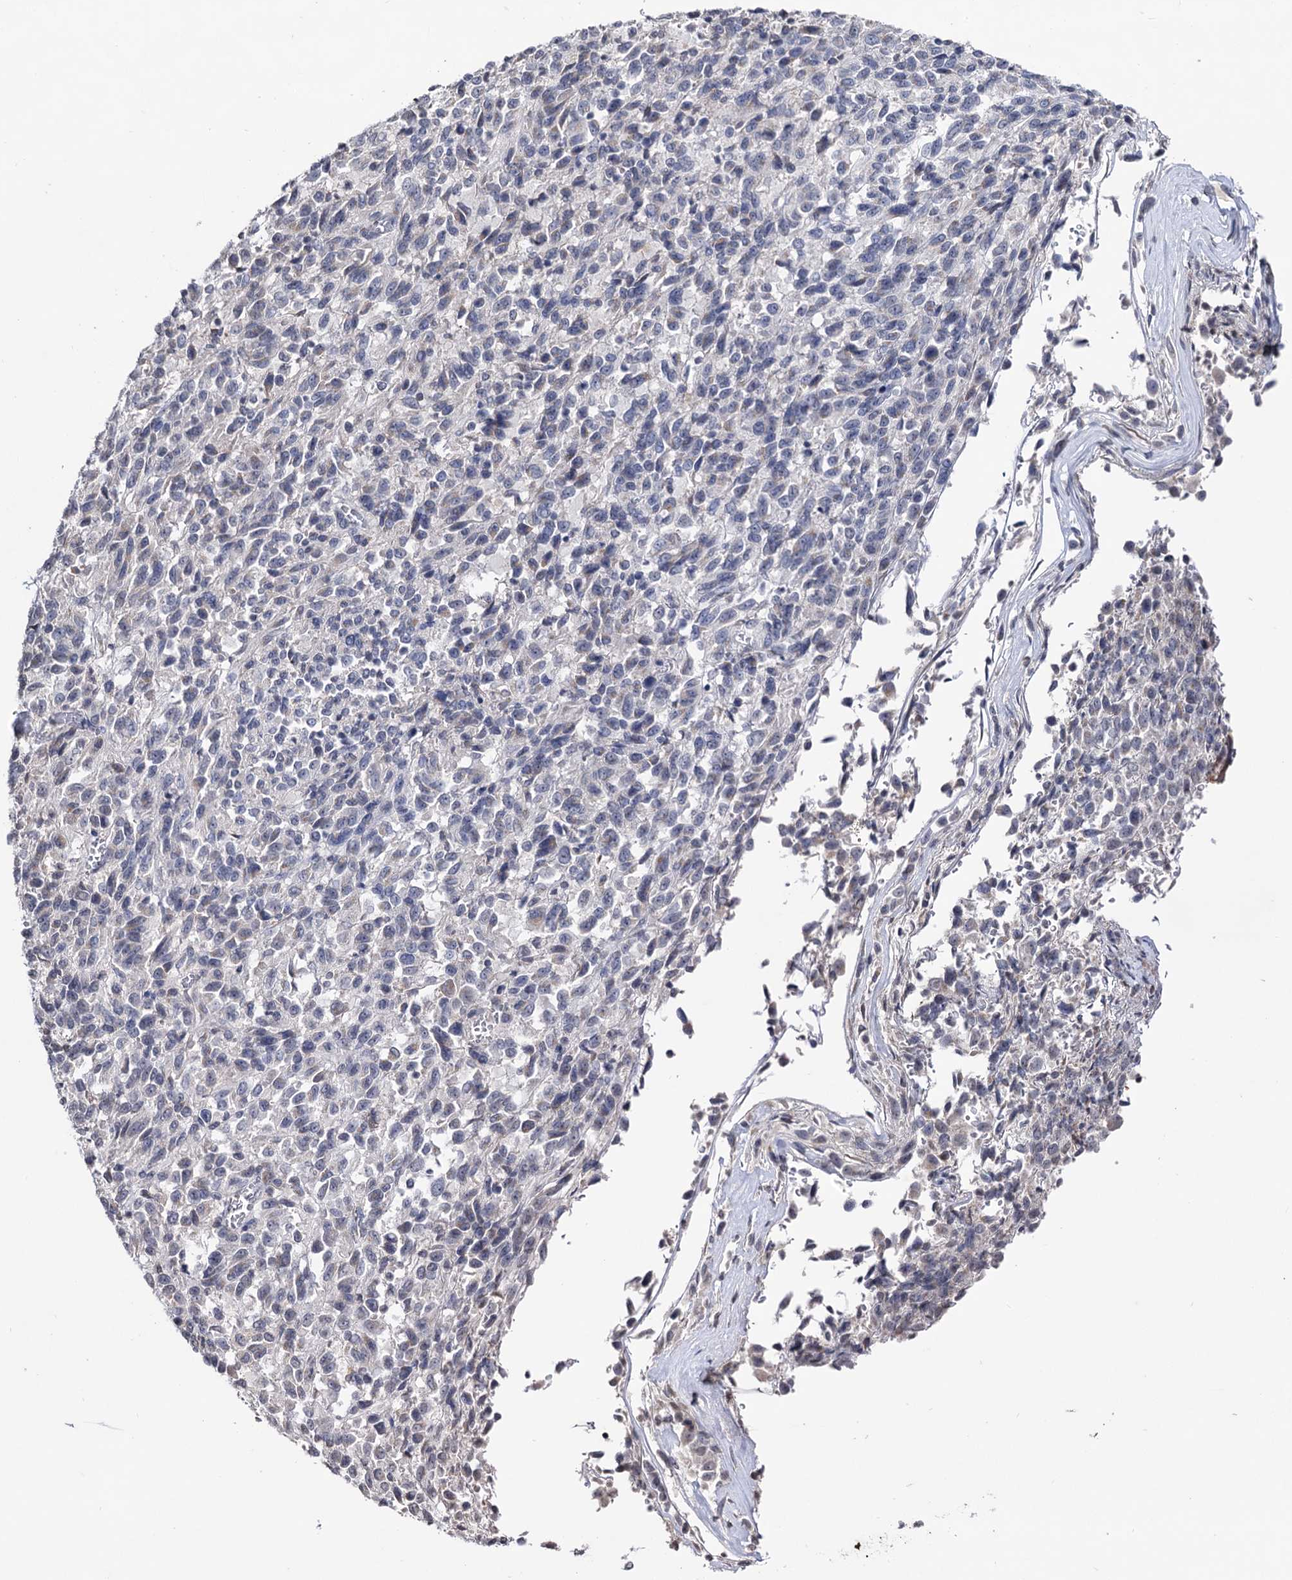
{"staining": {"intensity": "negative", "quantity": "none", "location": "none"}, "tissue": "melanoma", "cell_type": "Tumor cells", "image_type": "cancer", "snomed": [{"axis": "morphology", "description": "Malignant melanoma, Metastatic site"}, {"axis": "topography", "description": "Lung"}], "caption": "A micrograph of melanoma stained for a protein shows no brown staining in tumor cells. (Stains: DAB (3,3'-diaminobenzidine) immunohistochemistry (IHC) with hematoxylin counter stain, Microscopy: brightfield microscopy at high magnification).", "gene": "PLIN1", "patient": {"sex": "male", "age": 64}}